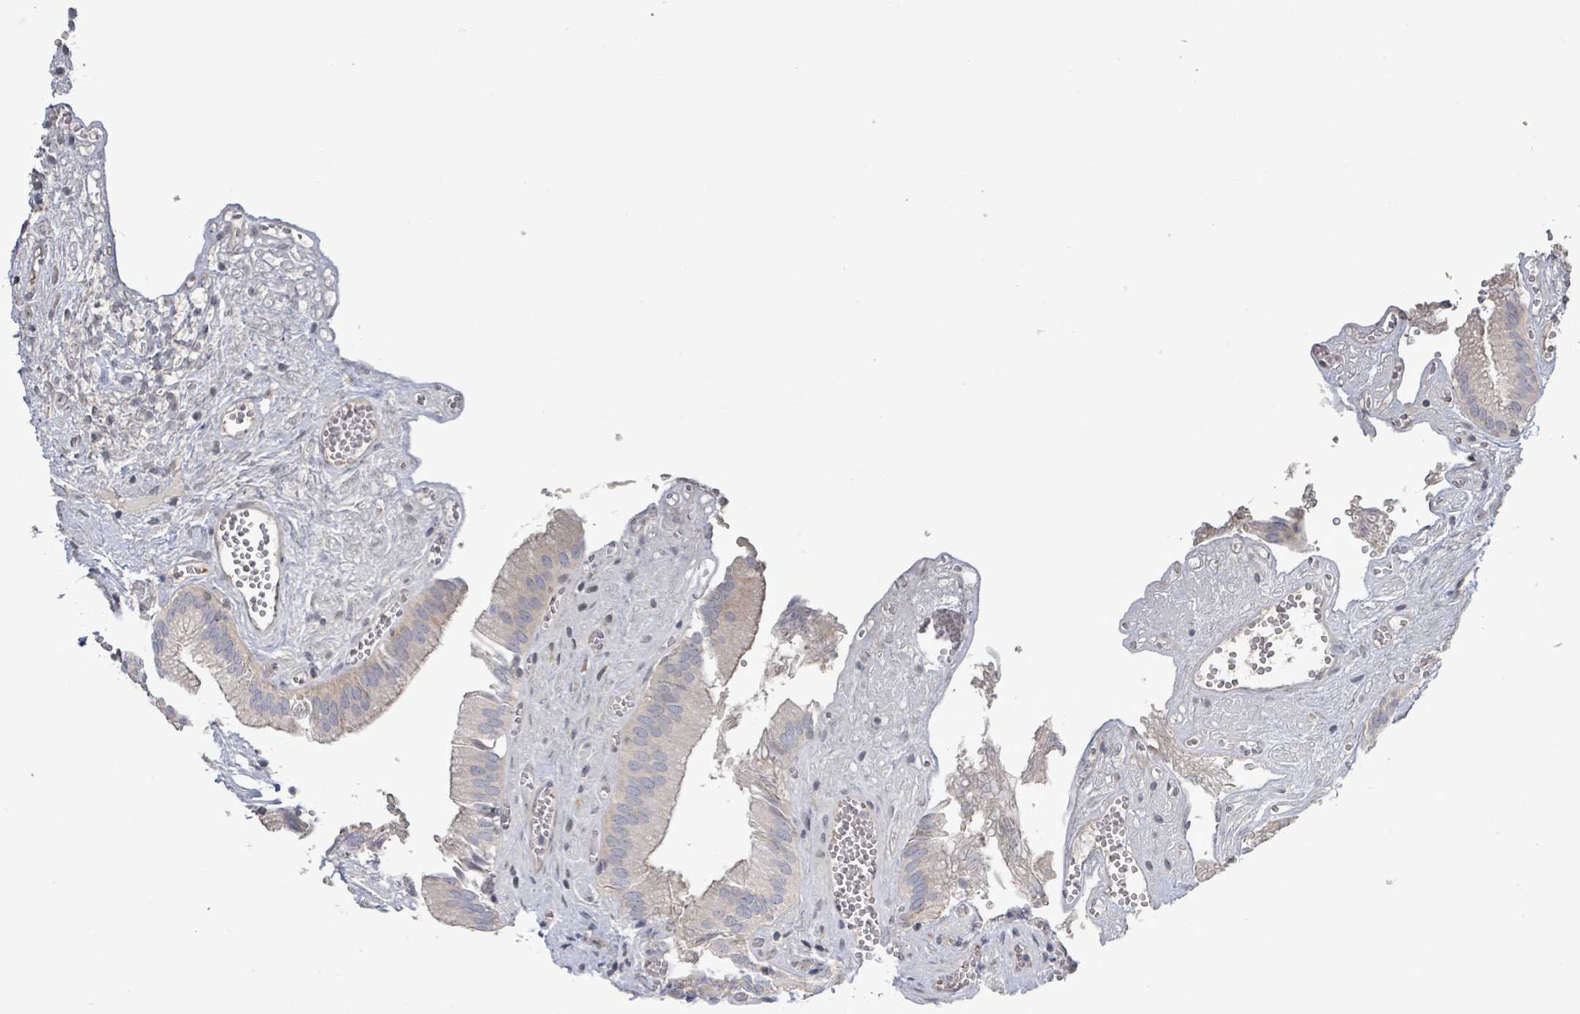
{"staining": {"intensity": "moderate", "quantity": "<25%", "location": "cytoplasmic/membranous"}, "tissue": "gallbladder", "cell_type": "Glandular cells", "image_type": "normal", "snomed": [{"axis": "morphology", "description": "Normal tissue, NOS"}, {"axis": "topography", "description": "Gallbladder"}, {"axis": "topography", "description": "Peripheral nerve tissue"}], "caption": "Gallbladder stained for a protein demonstrates moderate cytoplasmic/membranous positivity in glandular cells. Ihc stains the protein of interest in brown and the nuclei are stained blue.", "gene": "LILRA4", "patient": {"sex": "male", "age": 17}}